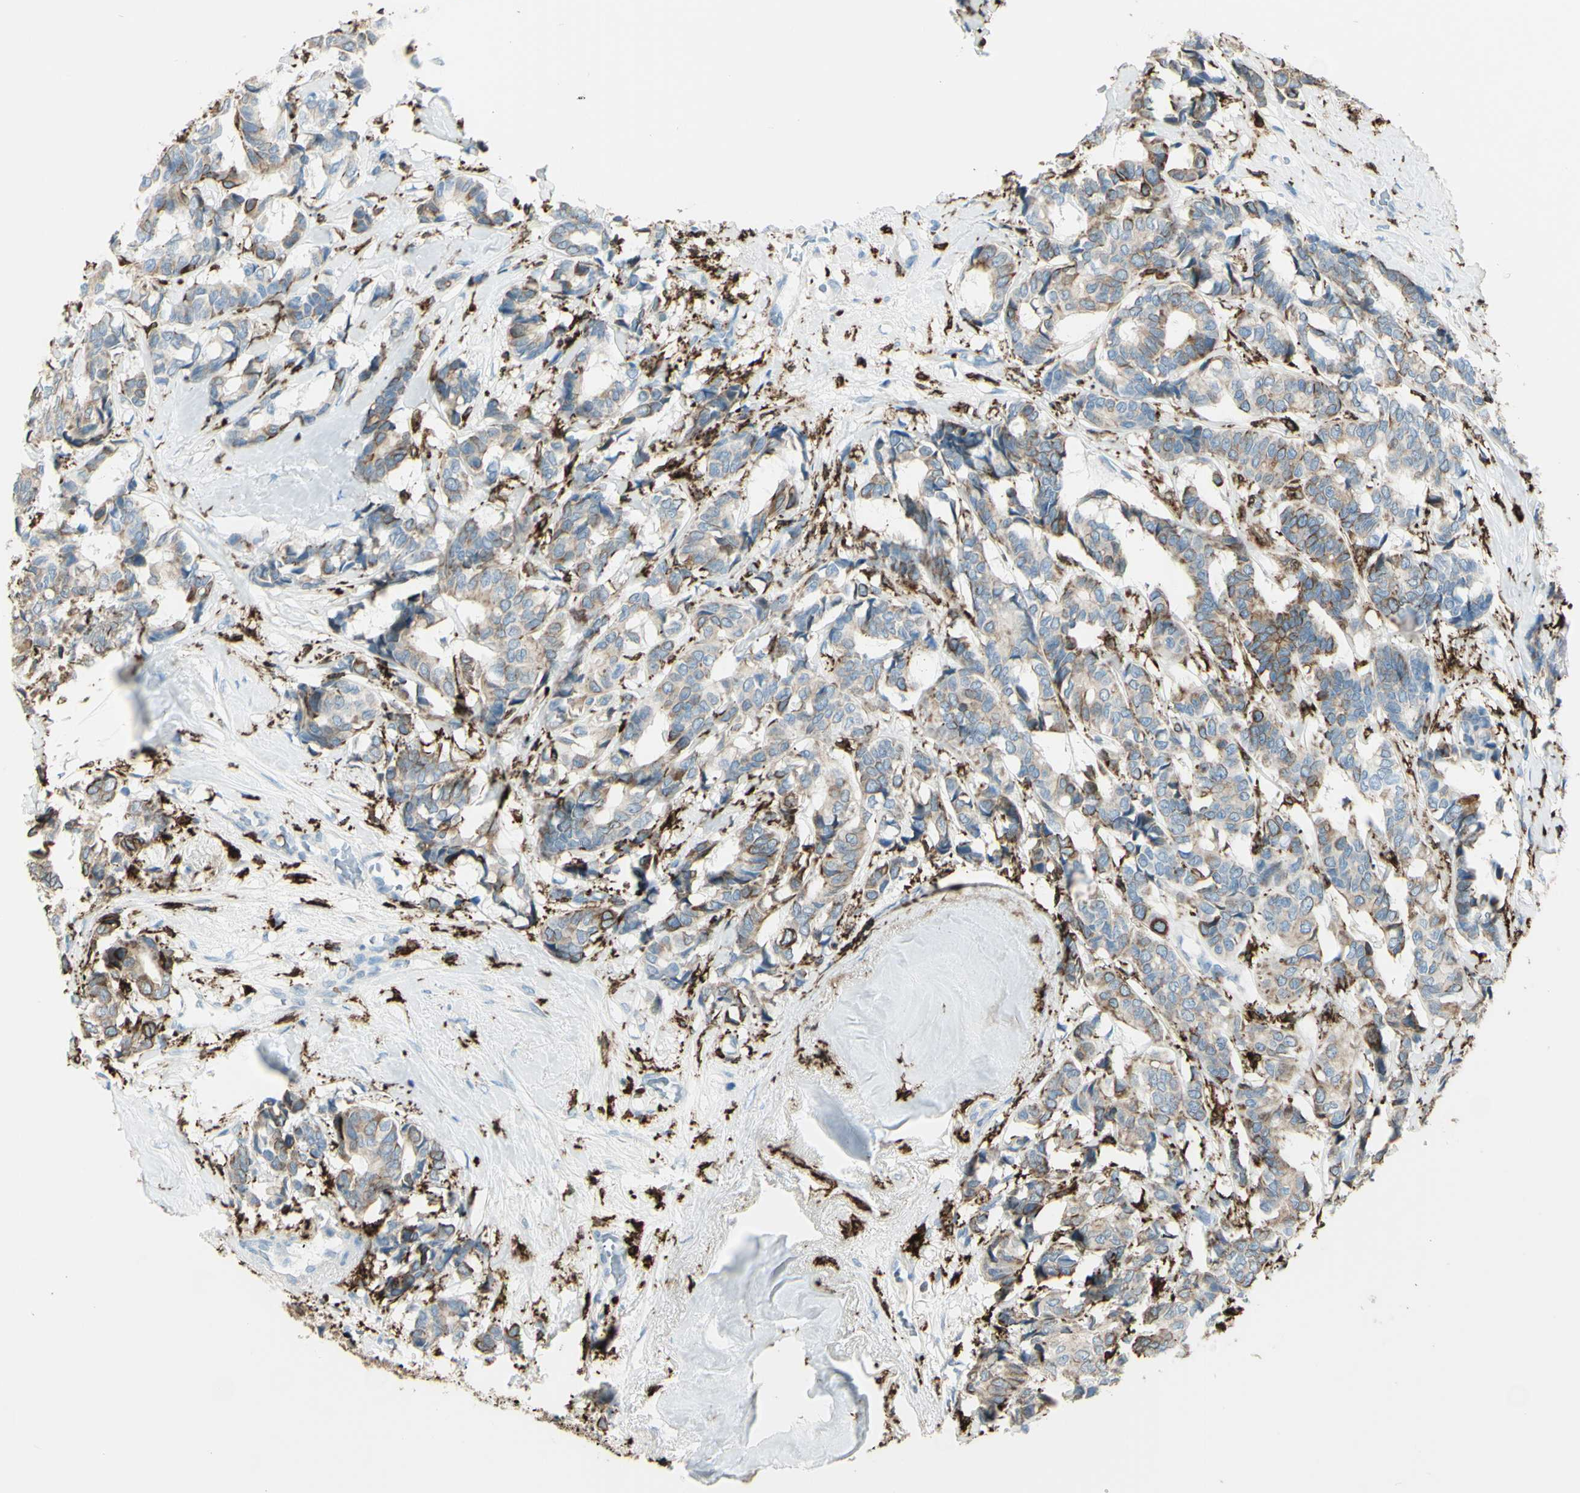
{"staining": {"intensity": "moderate", "quantity": ">75%", "location": "cytoplasmic/membranous"}, "tissue": "breast cancer", "cell_type": "Tumor cells", "image_type": "cancer", "snomed": [{"axis": "morphology", "description": "Duct carcinoma"}, {"axis": "topography", "description": "Breast"}], "caption": "Protein expression analysis of human breast cancer (intraductal carcinoma) reveals moderate cytoplasmic/membranous staining in approximately >75% of tumor cells. The protein of interest is stained brown, and the nuclei are stained in blue (DAB (3,3'-diaminobenzidine) IHC with brightfield microscopy, high magnification).", "gene": "CD74", "patient": {"sex": "female", "age": 87}}